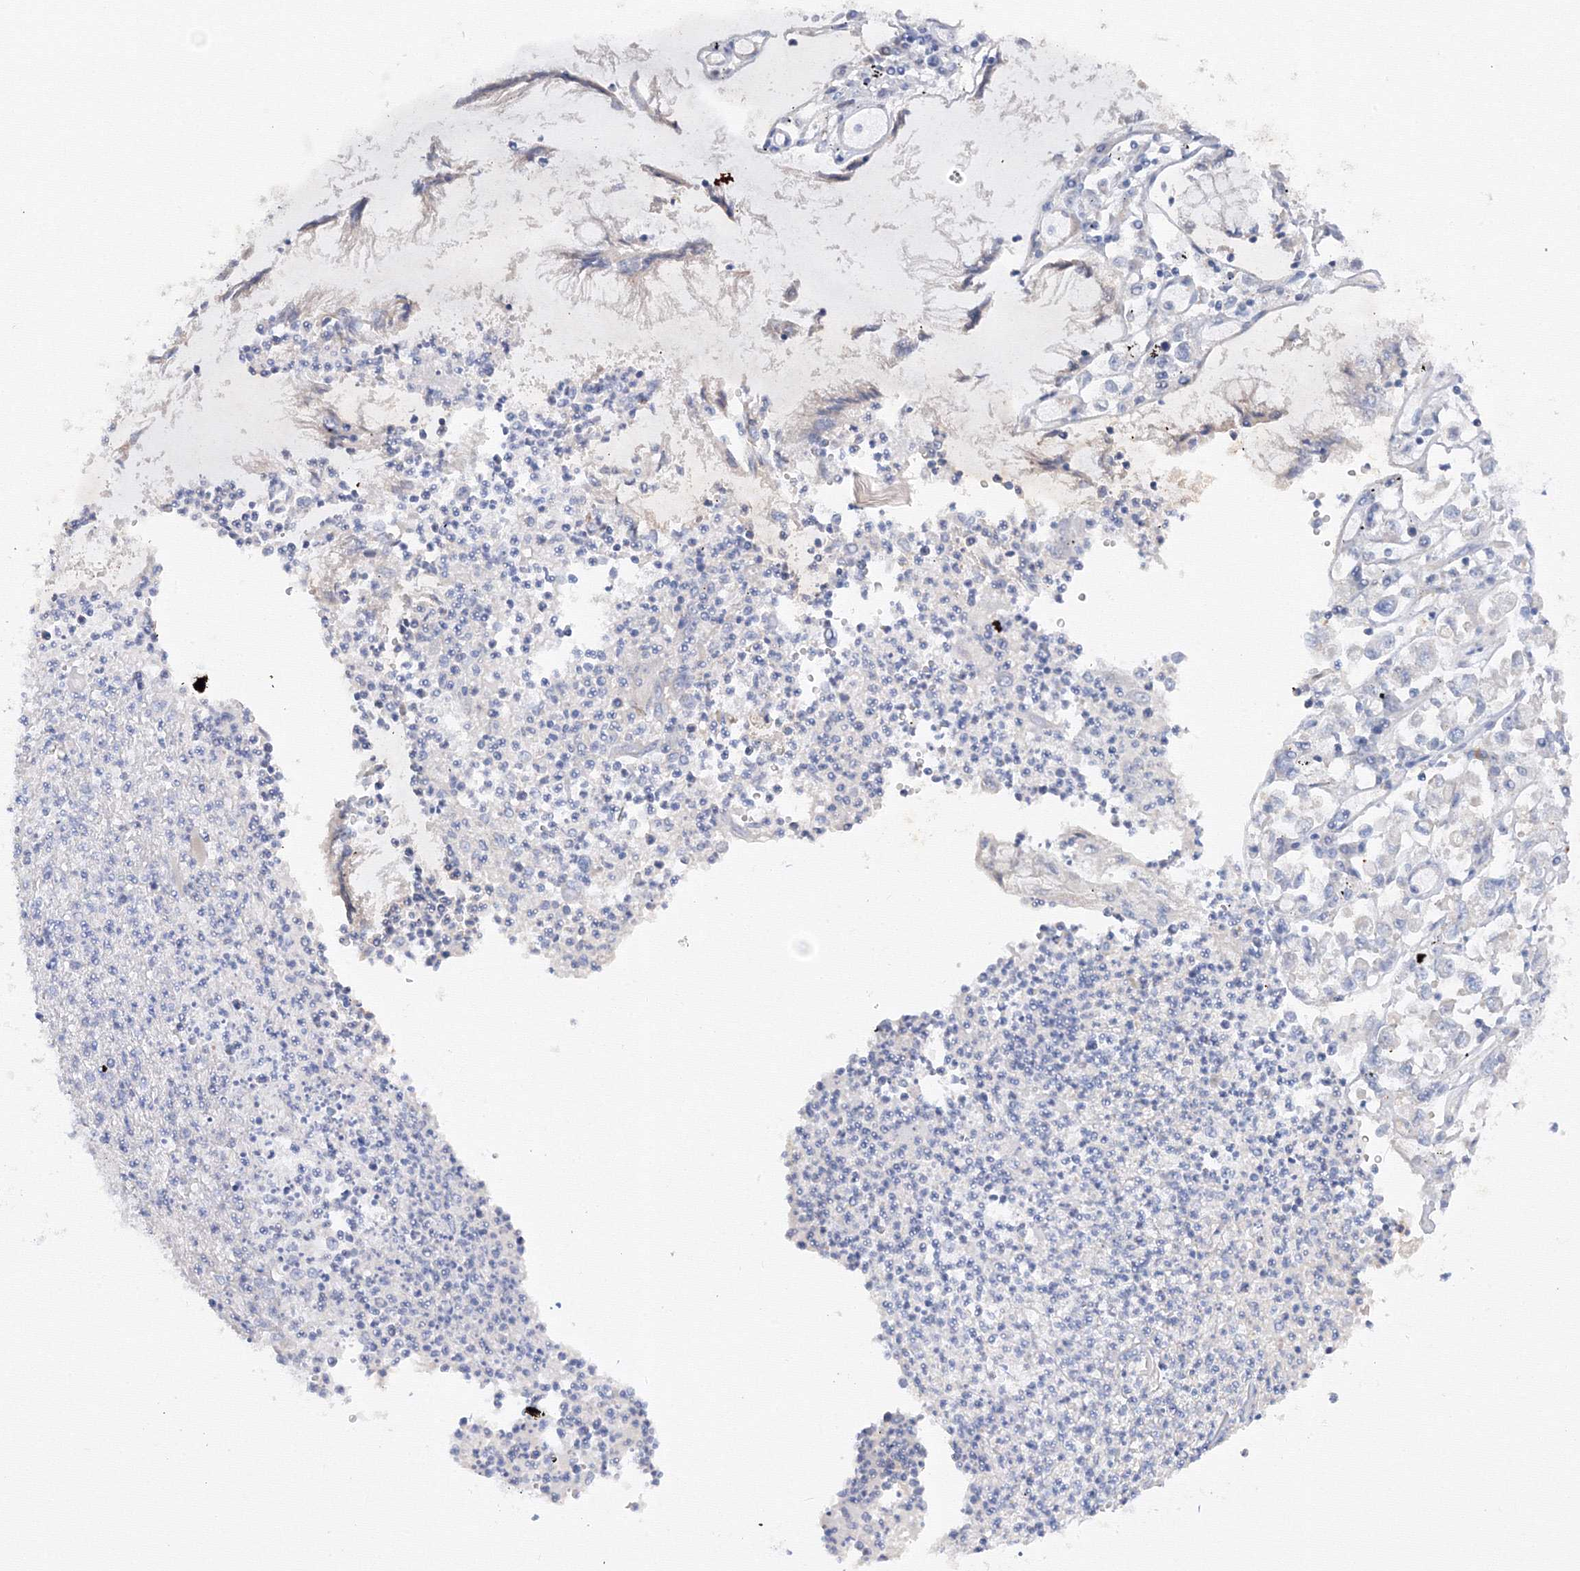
{"staining": {"intensity": "weak", "quantity": "<25%", "location": "cytoplasmic/membranous"}, "tissue": "stomach cancer", "cell_type": "Tumor cells", "image_type": "cancer", "snomed": [{"axis": "morphology", "description": "Adenocarcinoma, NOS"}, {"axis": "topography", "description": "Stomach"}], "caption": "A high-resolution photomicrograph shows immunohistochemistry staining of stomach cancer (adenocarcinoma), which reveals no significant staining in tumor cells.", "gene": "DIS3L2", "patient": {"sex": "female", "age": 76}}